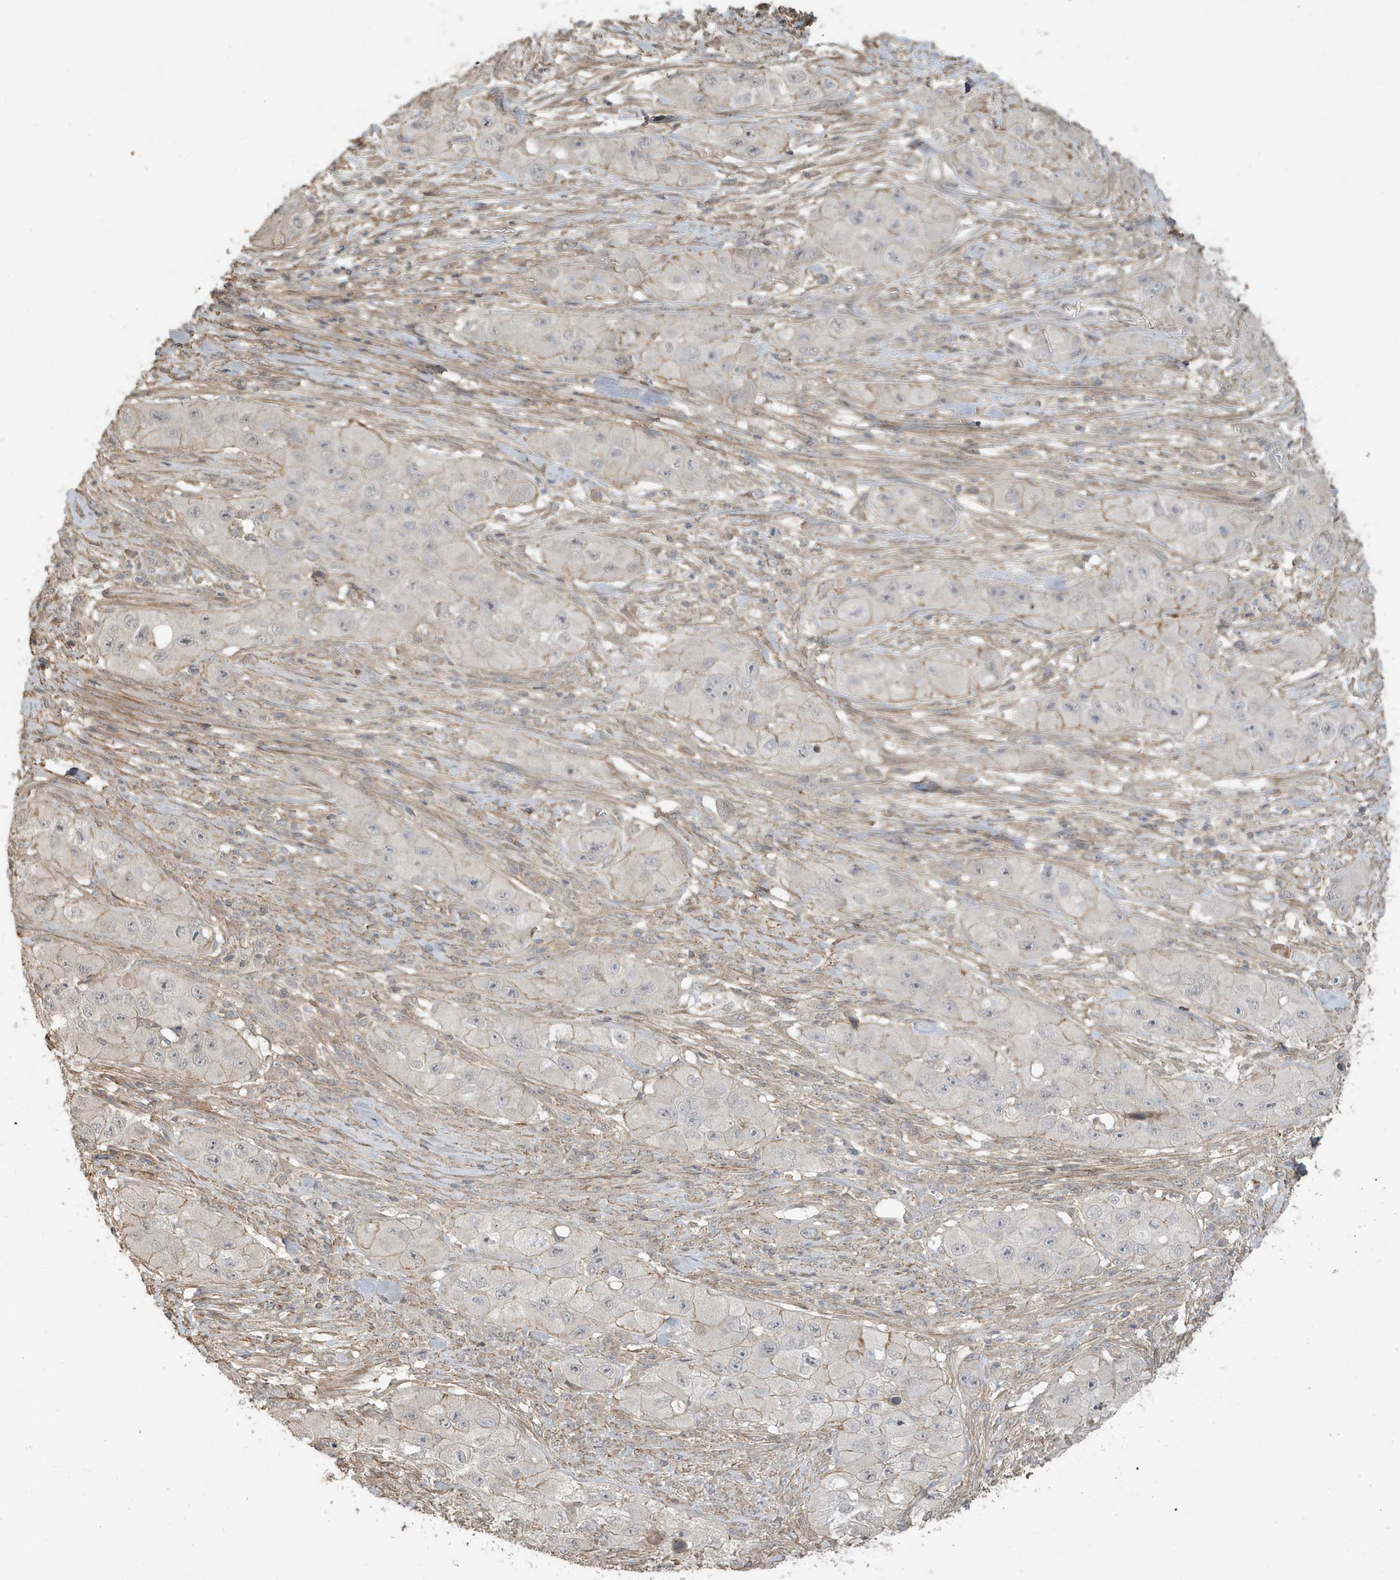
{"staining": {"intensity": "negative", "quantity": "none", "location": "none"}, "tissue": "skin cancer", "cell_type": "Tumor cells", "image_type": "cancer", "snomed": [{"axis": "morphology", "description": "Squamous cell carcinoma, NOS"}, {"axis": "topography", "description": "Skin"}, {"axis": "topography", "description": "Subcutis"}], "caption": "Skin cancer (squamous cell carcinoma) was stained to show a protein in brown. There is no significant expression in tumor cells.", "gene": "PRRT3", "patient": {"sex": "male", "age": 73}}